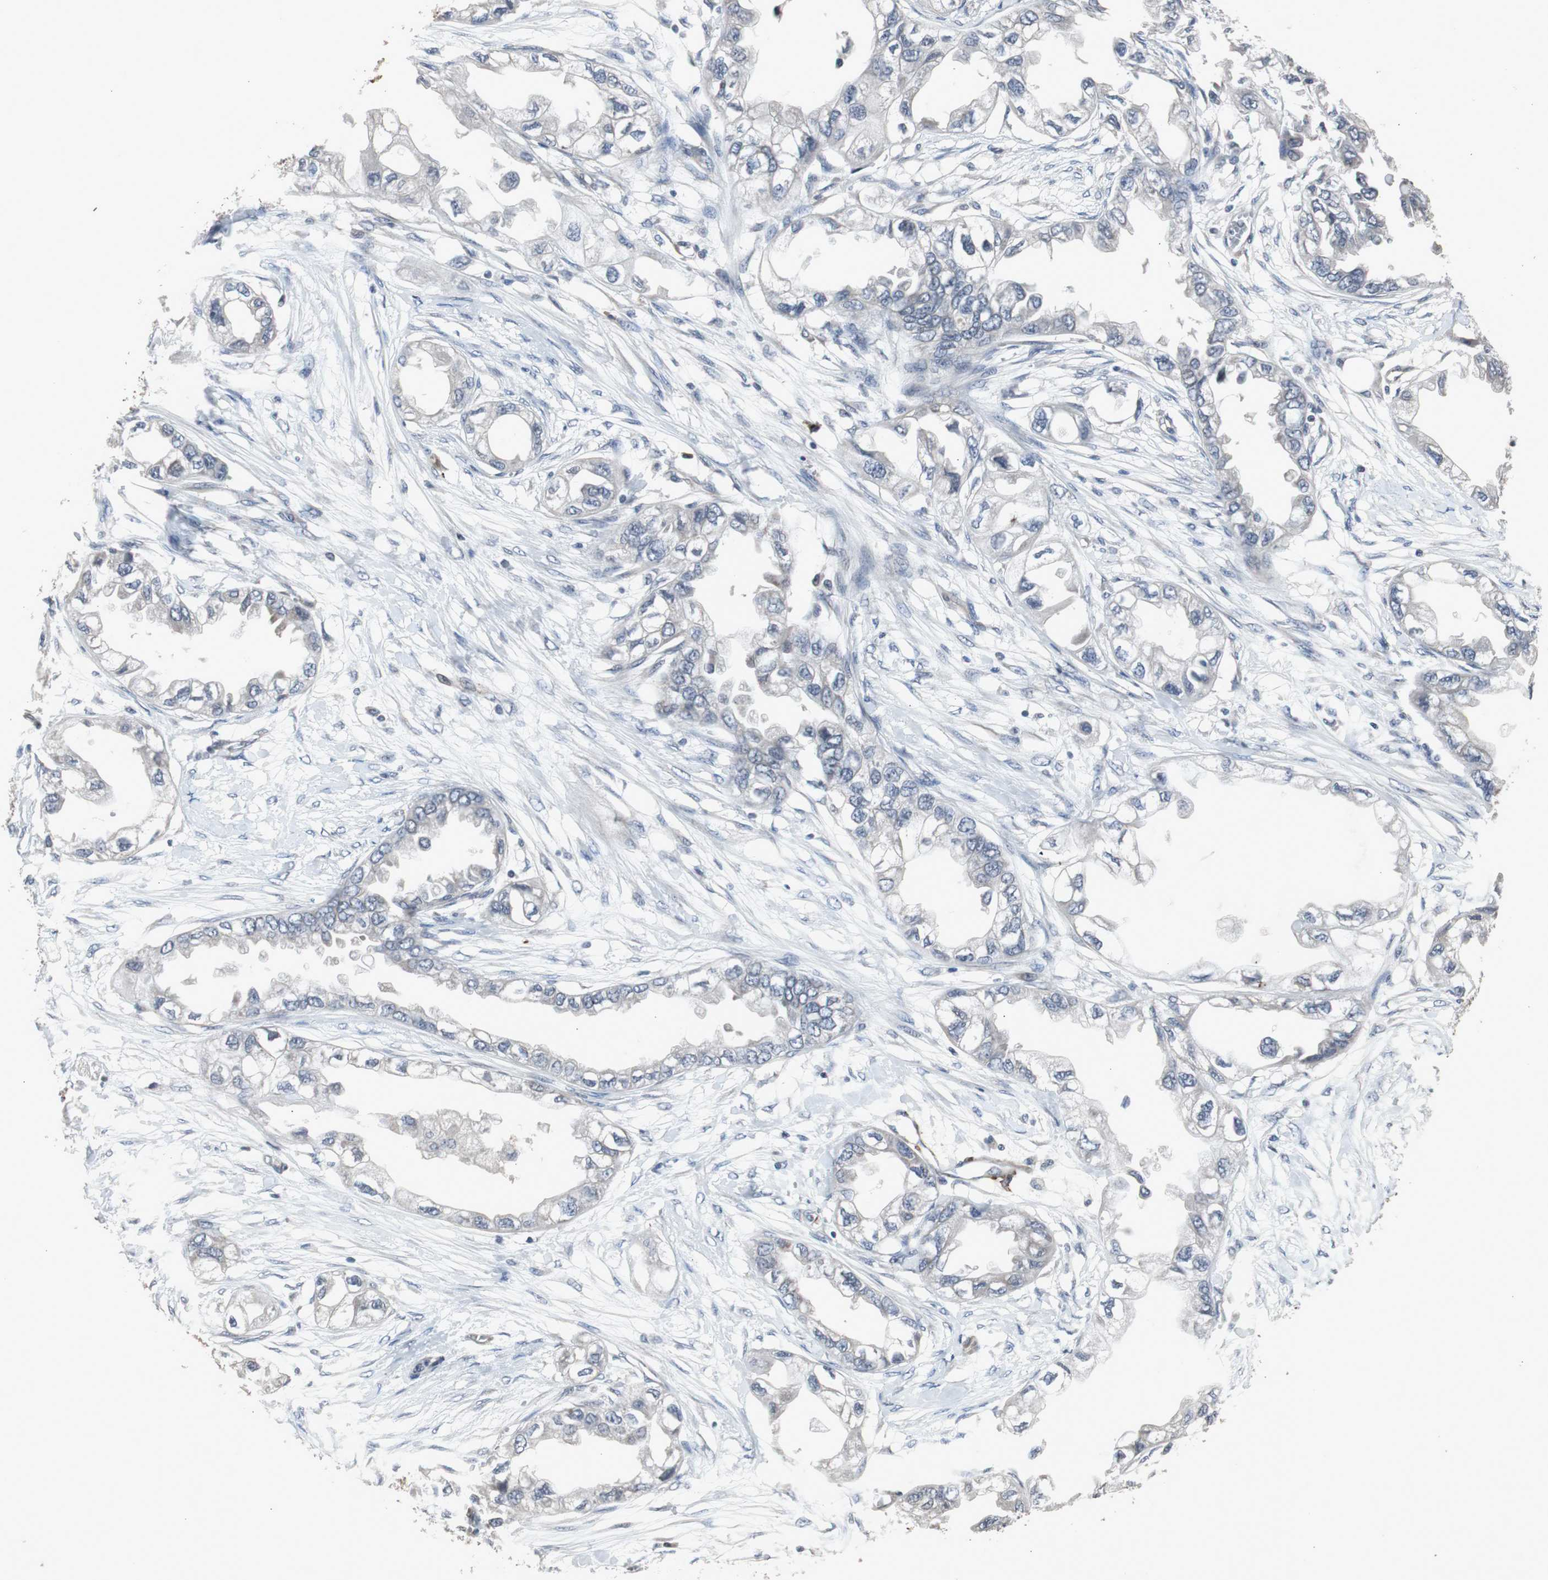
{"staining": {"intensity": "negative", "quantity": "none", "location": "none"}, "tissue": "endometrial cancer", "cell_type": "Tumor cells", "image_type": "cancer", "snomed": [{"axis": "morphology", "description": "Adenocarcinoma, NOS"}, {"axis": "topography", "description": "Endometrium"}], "caption": "Human endometrial adenocarcinoma stained for a protein using immunohistochemistry exhibits no positivity in tumor cells.", "gene": "CRADD", "patient": {"sex": "female", "age": 67}}